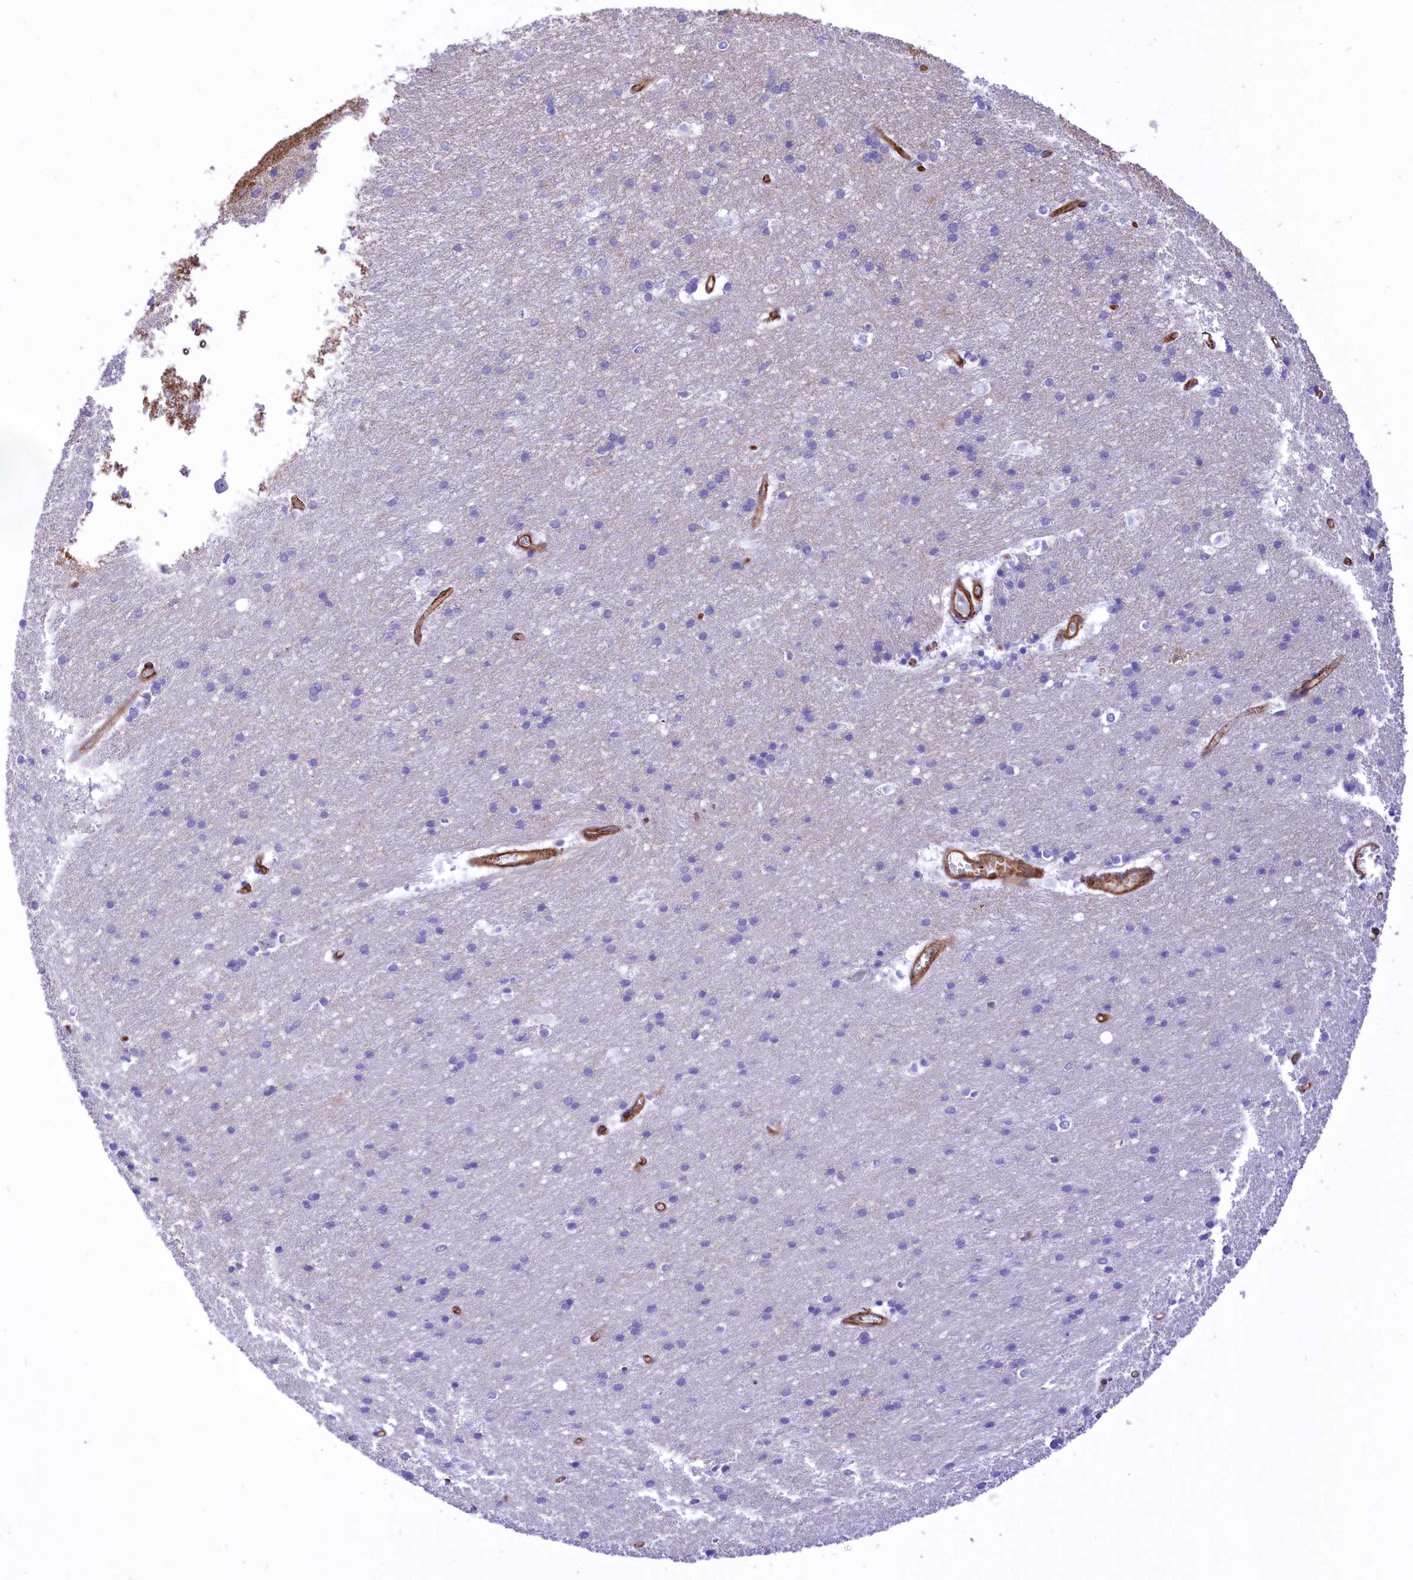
{"staining": {"intensity": "moderate", "quantity": ">75%", "location": "cytoplasmic/membranous"}, "tissue": "cerebral cortex", "cell_type": "Endothelial cells", "image_type": "normal", "snomed": [{"axis": "morphology", "description": "Normal tissue, NOS"}, {"axis": "topography", "description": "Cerebral cortex"}], "caption": "High-magnification brightfield microscopy of normal cerebral cortex stained with DAB (brown) and counterstained with hematoxylin (blue). endothelial cells exhibit moderate cytoplasmic/membranous expression is present in approximately>75% of cells.", "gene": "SEPTIN9", "patient": {"sex": "male", "age": 54}}